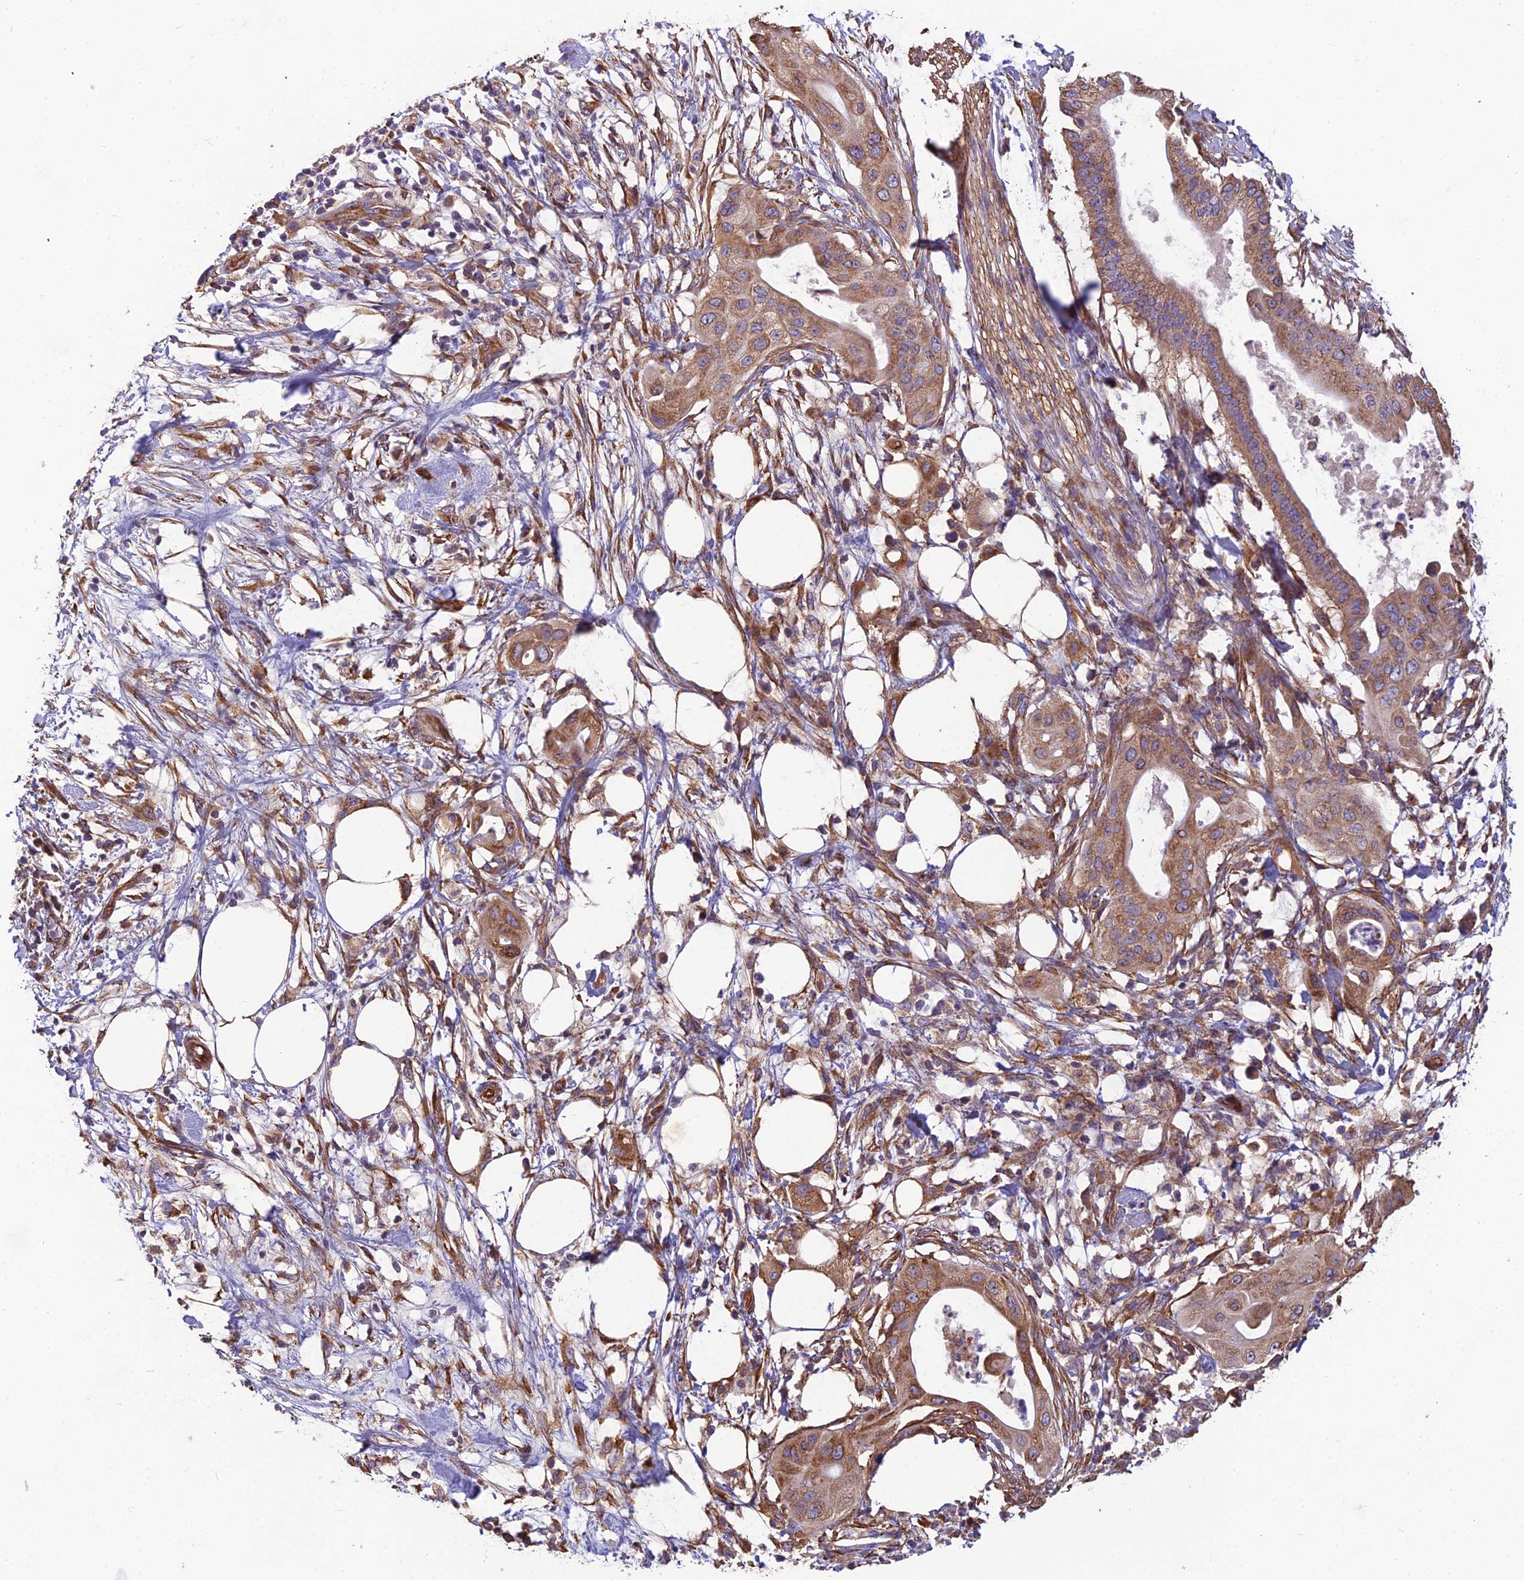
{"staining": {"intensity": "moderate", "quantity": ">75%", "location": "cytoplasmic/membranous"}, "tissue": "pancreatic cancer", "cell_type": "Tumor cells", "image_type": "cancer", "snomed": [{"axis": "morphology", "description": "Adenocarcinoma, NOS"}, {"axis": "topography", "description": "Pancreas"}], "caption": "The image shows a brown stain indicating the presence of a protein in the cytoplasmic/membranous of tumor cells in pancreatic cancer.", "gene": "SPDL1", "patient": {"sex": "male", "age": 68}}